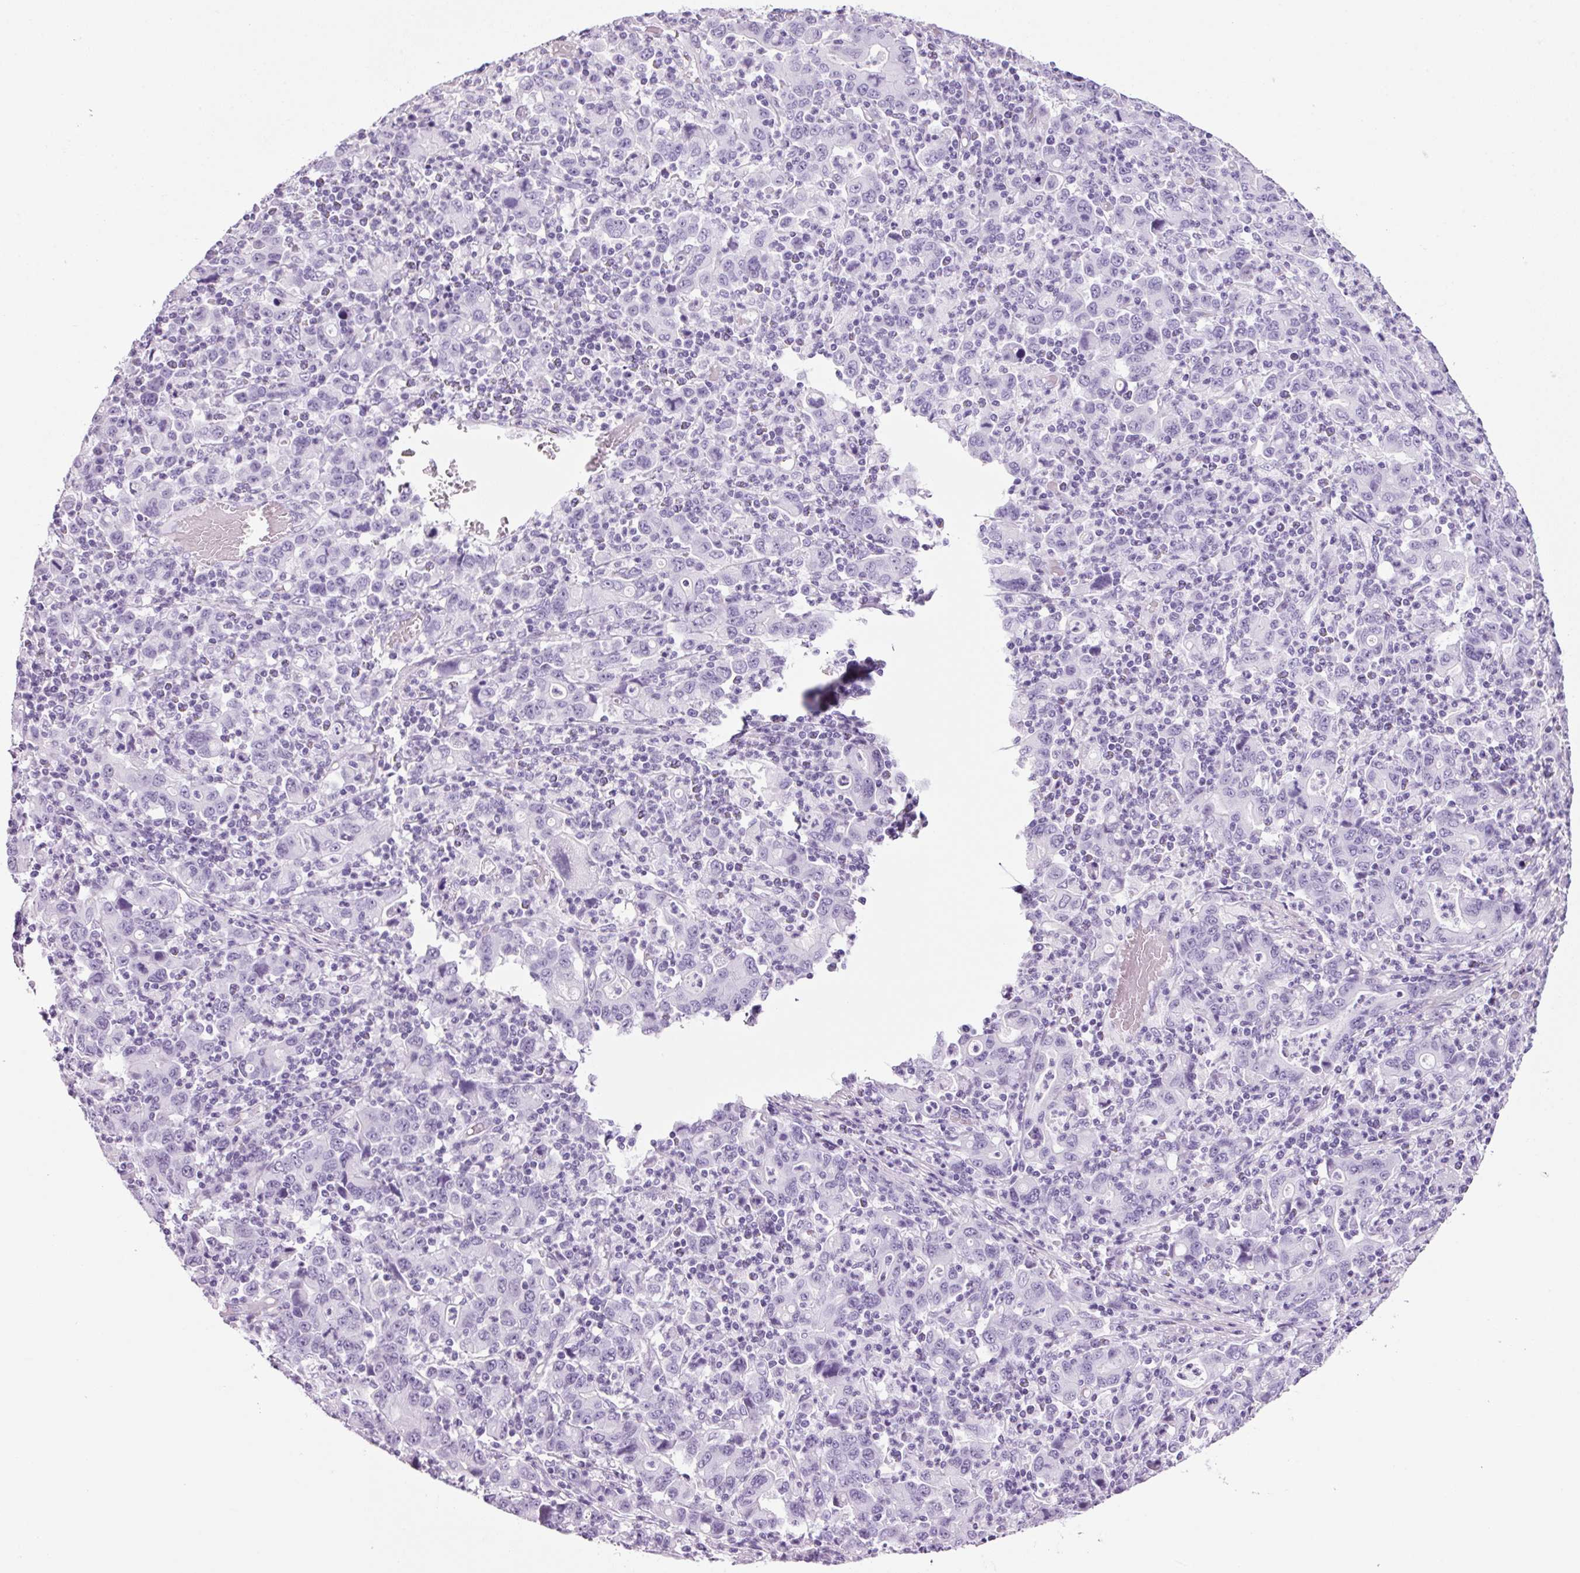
{"staining": {"intensity": "negative", "quantity": "none", "location": "none"}, "tissue": "stomach cancer", "cell_type": "Tumor cells", "image_type": "cancer", "snomed": [{"axis": "morphology", "description": "Adenocarcinoma, NOS"}, {"axis": "topography", "description": "Stomach, upper"}], "caption": "Immunohistochemical staining of human stomach cancer demonstrates no significant staining in tumor cells.", "gene": "PPP1R1A", "patient": {"sex": "male", "age": 69}}